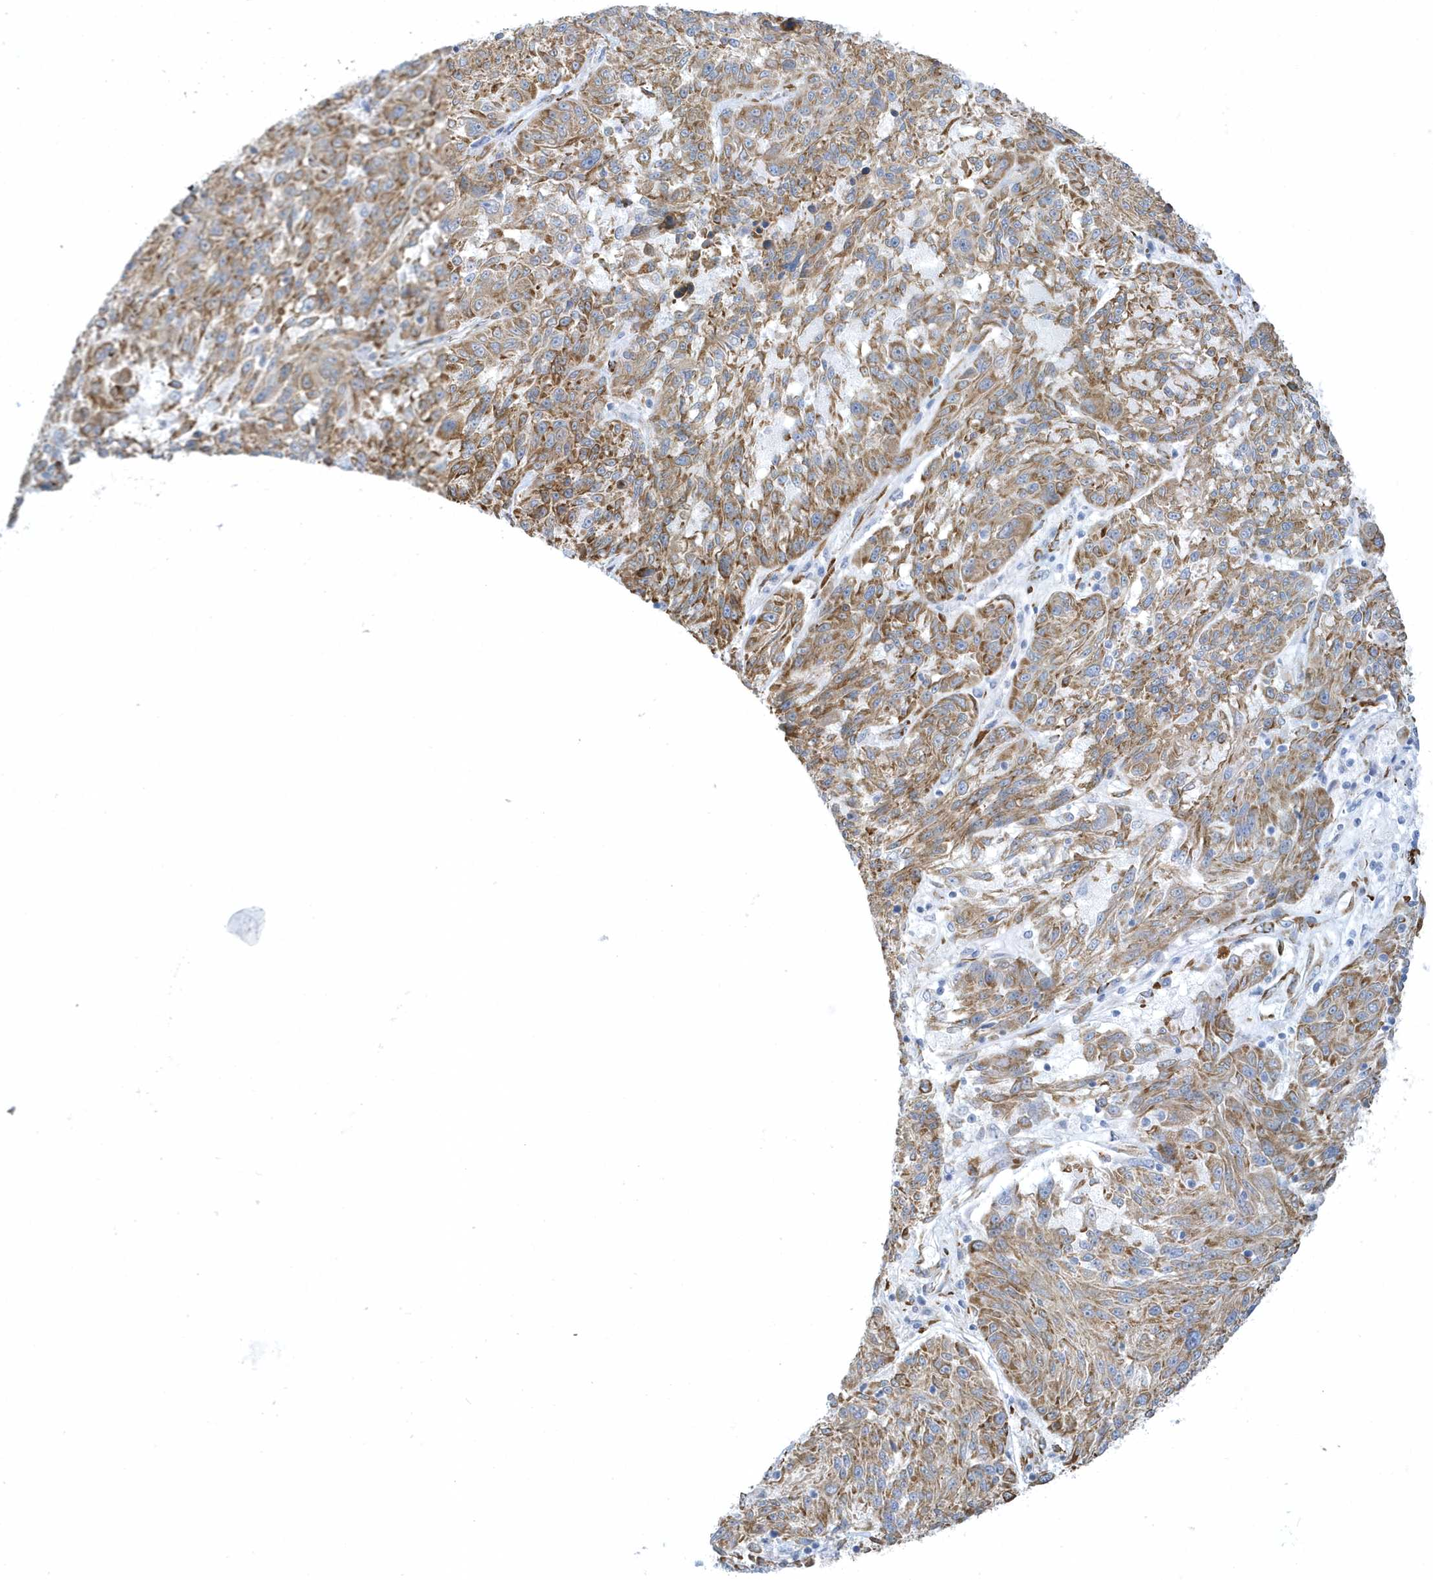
{"staining": {"intensity": "moderate", "quantity": ">75%", "location": "cytoplasmic/membranous"}, "tissue": "melanoma", "cell_type": "Tumor cells", "image_type": "cancer", "snomed": [{"axis": "morphology", "description": "Malignant melanoma, NOS"}, {"axis": "topography", "description": "Skin"}], "caption": "Immunohistochemistry staining of malignant melanoma, which shows medium levels of moderate cytoplasmic/membranous staining in approximately >75% of tumor cells indicating moderate cytoplasmic/membranous protein positivity. The staining was performed using DAB (brown) for protein detection and nuclei were counterstained in hematoxylin (blue).", "gene": "DCAF1", "patient": {"sex": "male", "age": 53}}